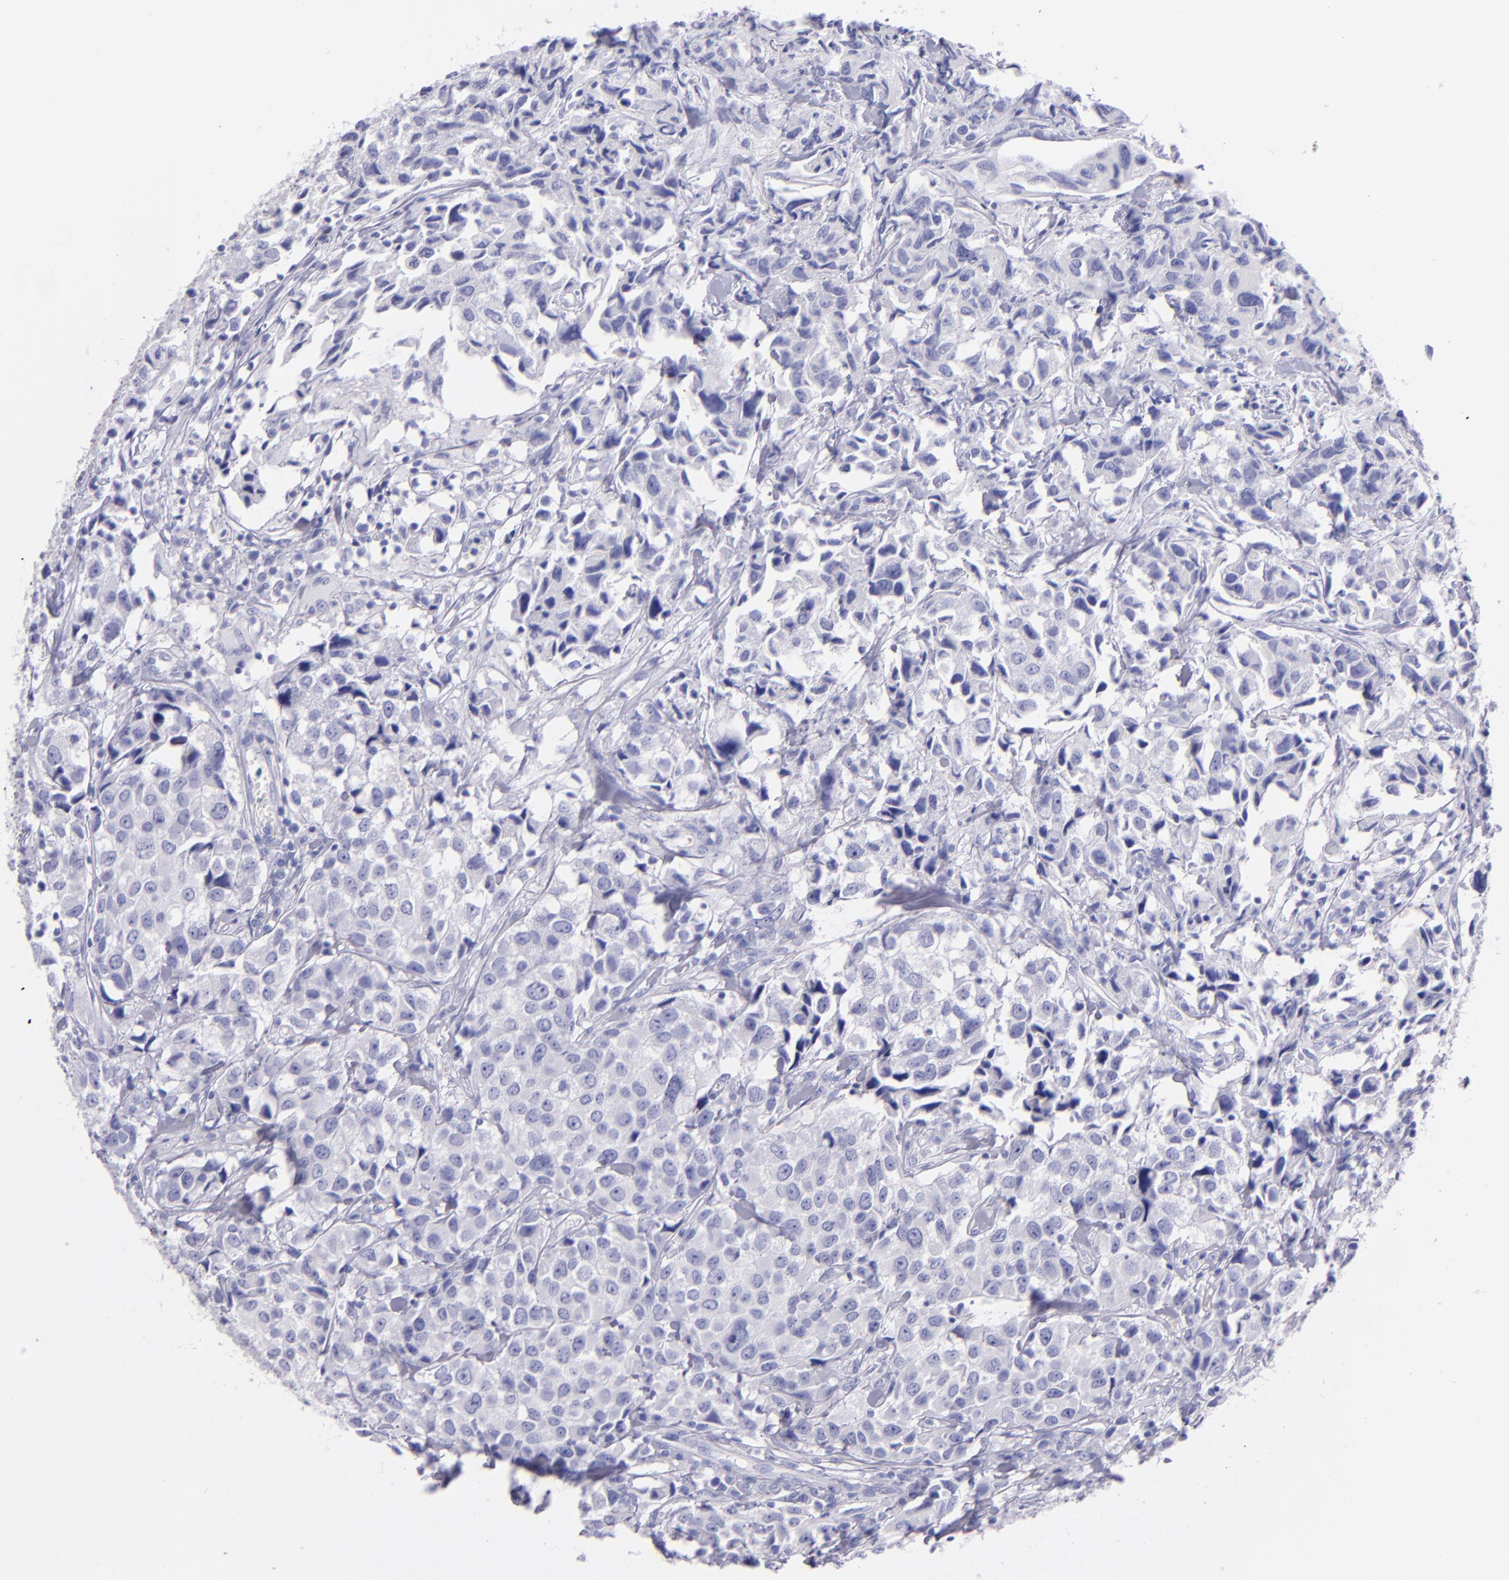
{"staining": {"intensity": "negative", "quantity": "none", "location": "none"}, "tissue": "urothelial cancer", "cell_type": "Tumor cells", "image_type": "cancer", "snomed": [{"axis": "morphology", "description": "Urothelial carcinoma, High grade"}, {"axis": "topography", "description": "Urinary bladder"}], "caption": "Immunohistochemistry (IHC) photomicrograph of neoplastic tissue: urothelial cancer stained with DAB demonstrates no significant protein expression in tumor cells.", "gene": "UCHL1", "patient": {"sex": "female", "age": 75}}